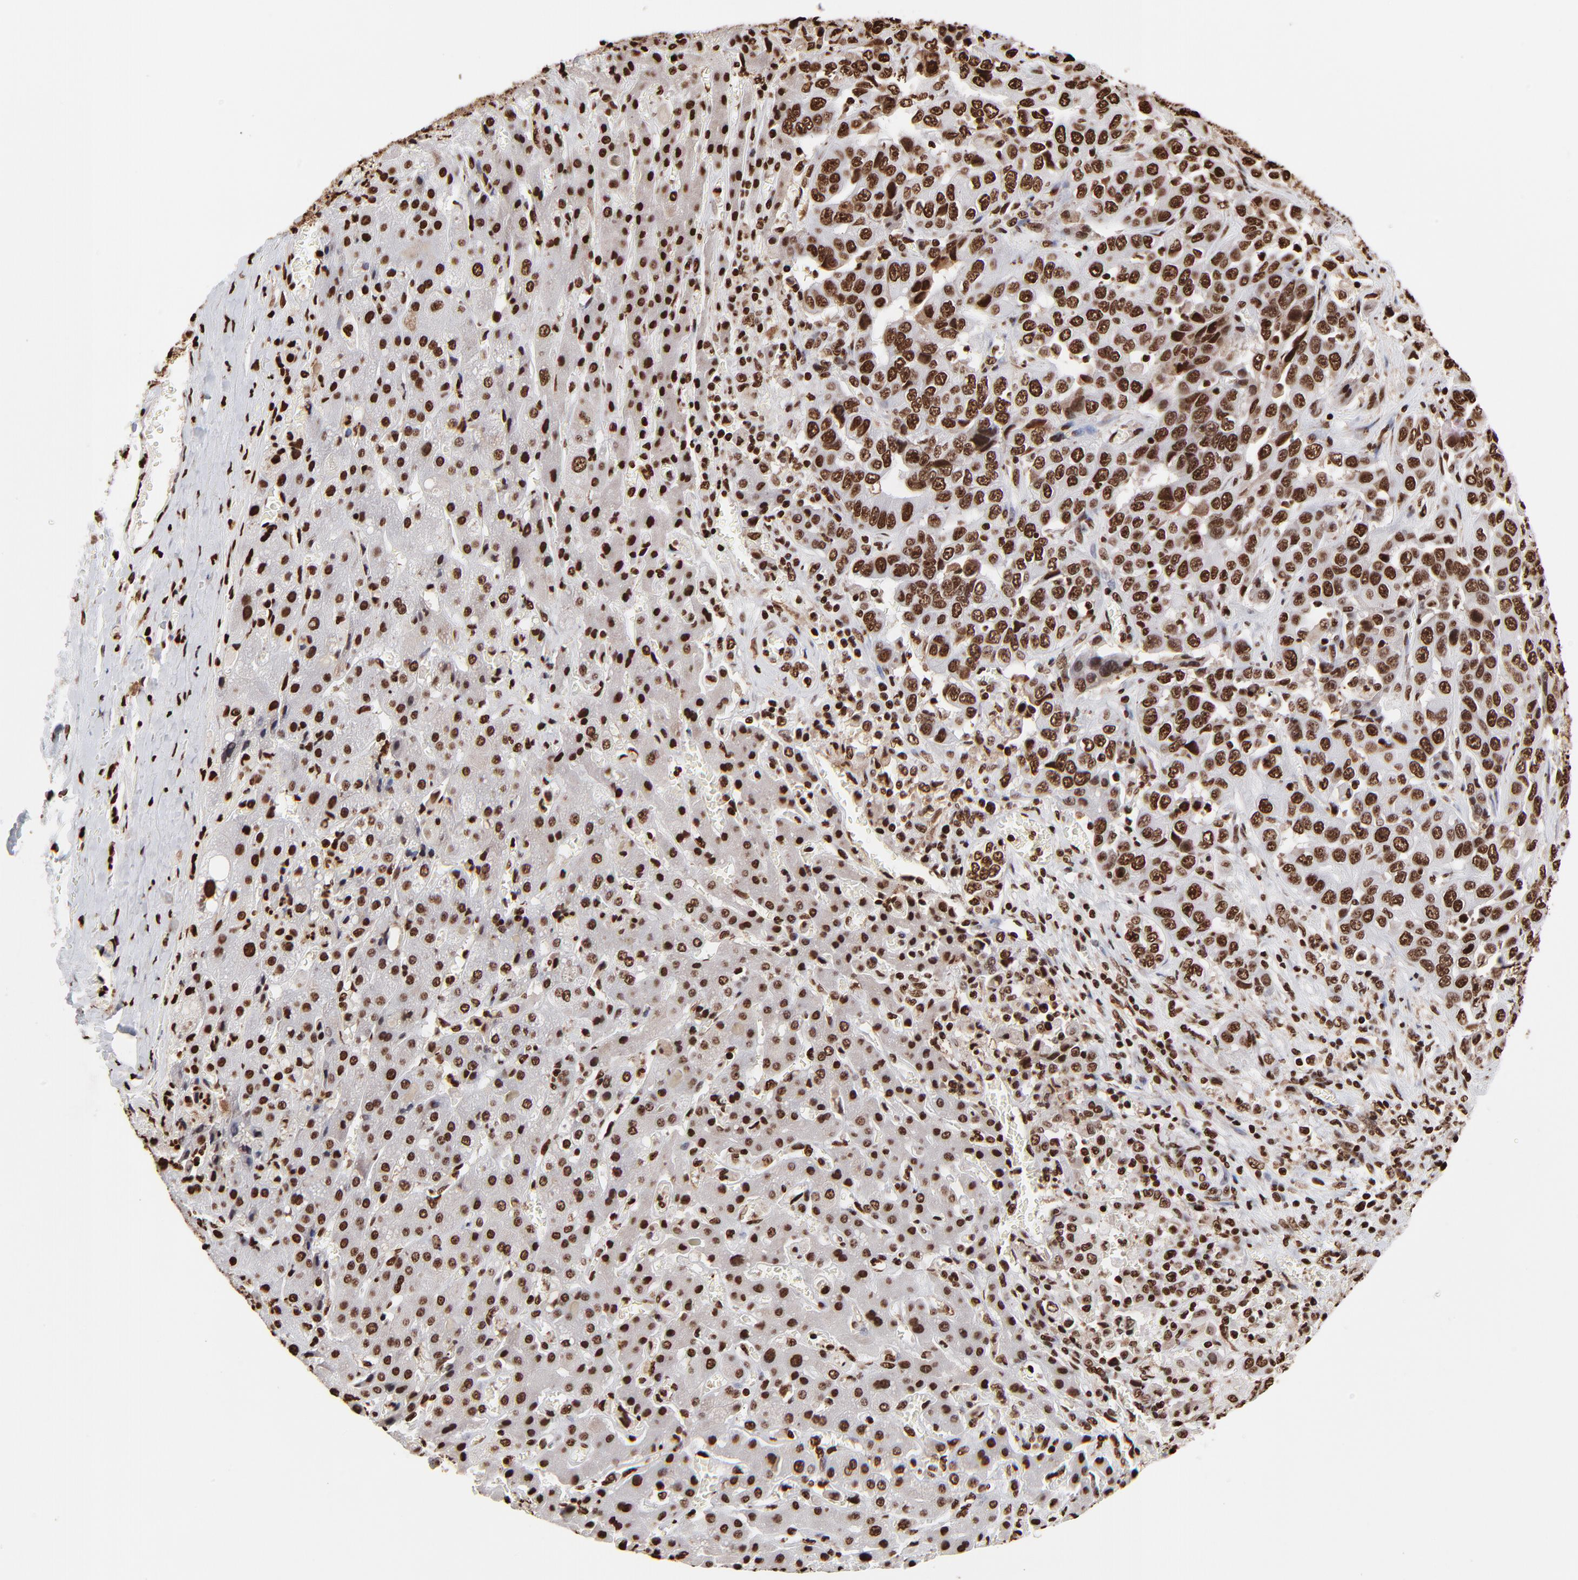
{"staining": {"intensity": "strong", "quantity": ">75%", "location": "nuclear"}, "tissue": "liver cancer", "cell_type": "Tumor cells", "image_type": "cancer", "snomed": [{"axis": "morphology", "description": "Cholangiocarcinoma"}, {"axis": "topography", "description": "Liver"}], "caption": "An immunohistochemistry (IHC) micrograph of tumor tissue is shown. Protein staining in brown shows strong nuclear positivity in liver cholangiocarcinoma within tumor cells. The staining was performed using DAB to visualize the protein expression in brown, while the nuclei were stained in blue with hematoxylin (Magnification: 20x).", "gene": "ZNF544", "patient": {"sex": "female", "age": 52}}